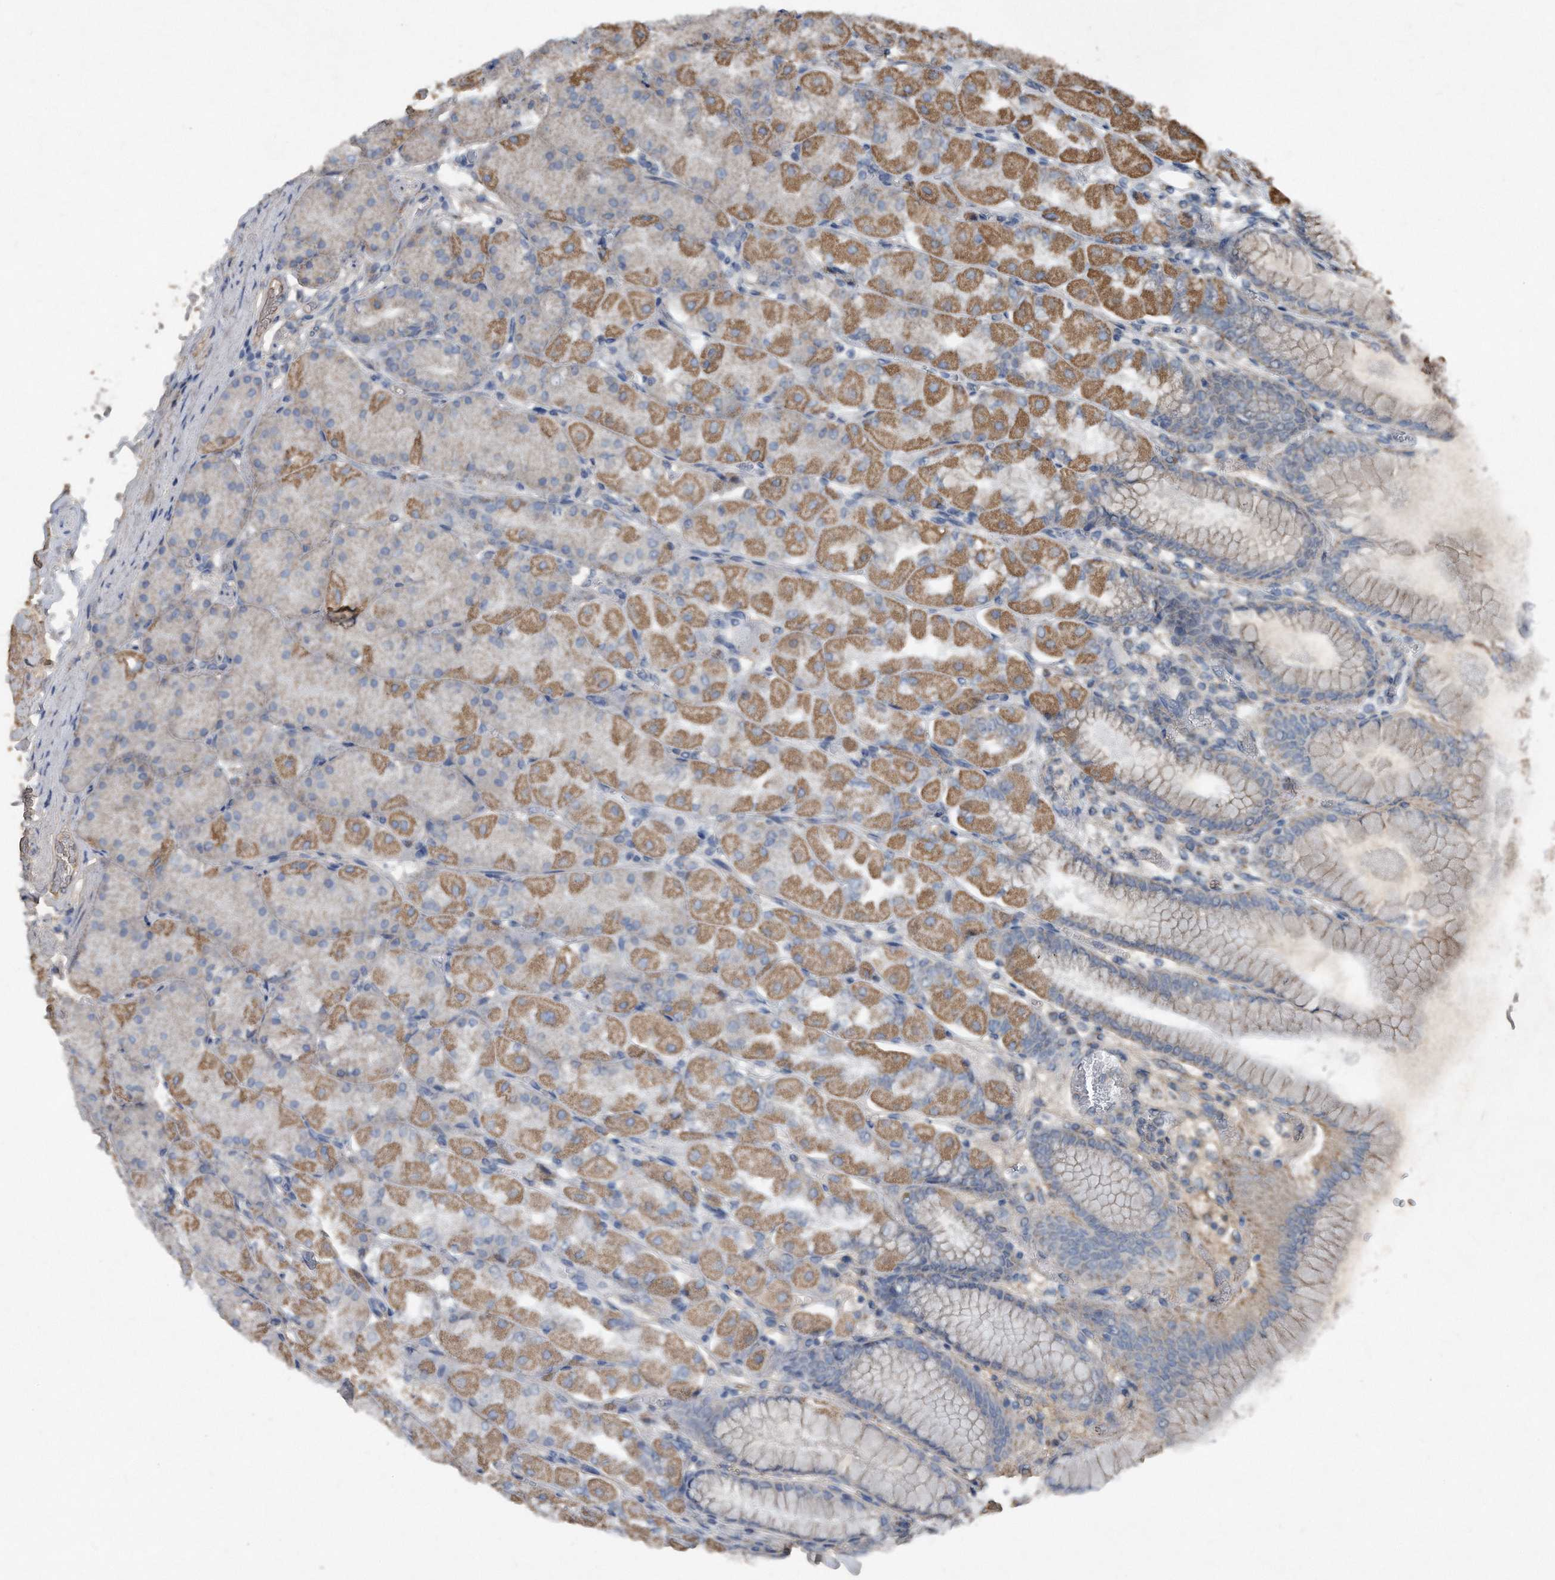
{"staining": {"intensity": "moderate", "quantity": "25%-75%", "location": "cytoplasmic/membranous"}, "tissue": "stomach", "cell_type": "Glandular cells", "image_type": "normal", "snomed": [{"axis": "morphology", "description": "Normal tissue, NOS"}, {"axis": "topography", "description": "Stomach, upper"}], "caption": "Approximately 25%-75% of glandular cells in normal stomach display moderate cytoplasmic/membranous protein positivity as visualized by brown immunohistochemical staining.", "gene": "SDHA", "patient": {"sex": "female", "age": 56}}